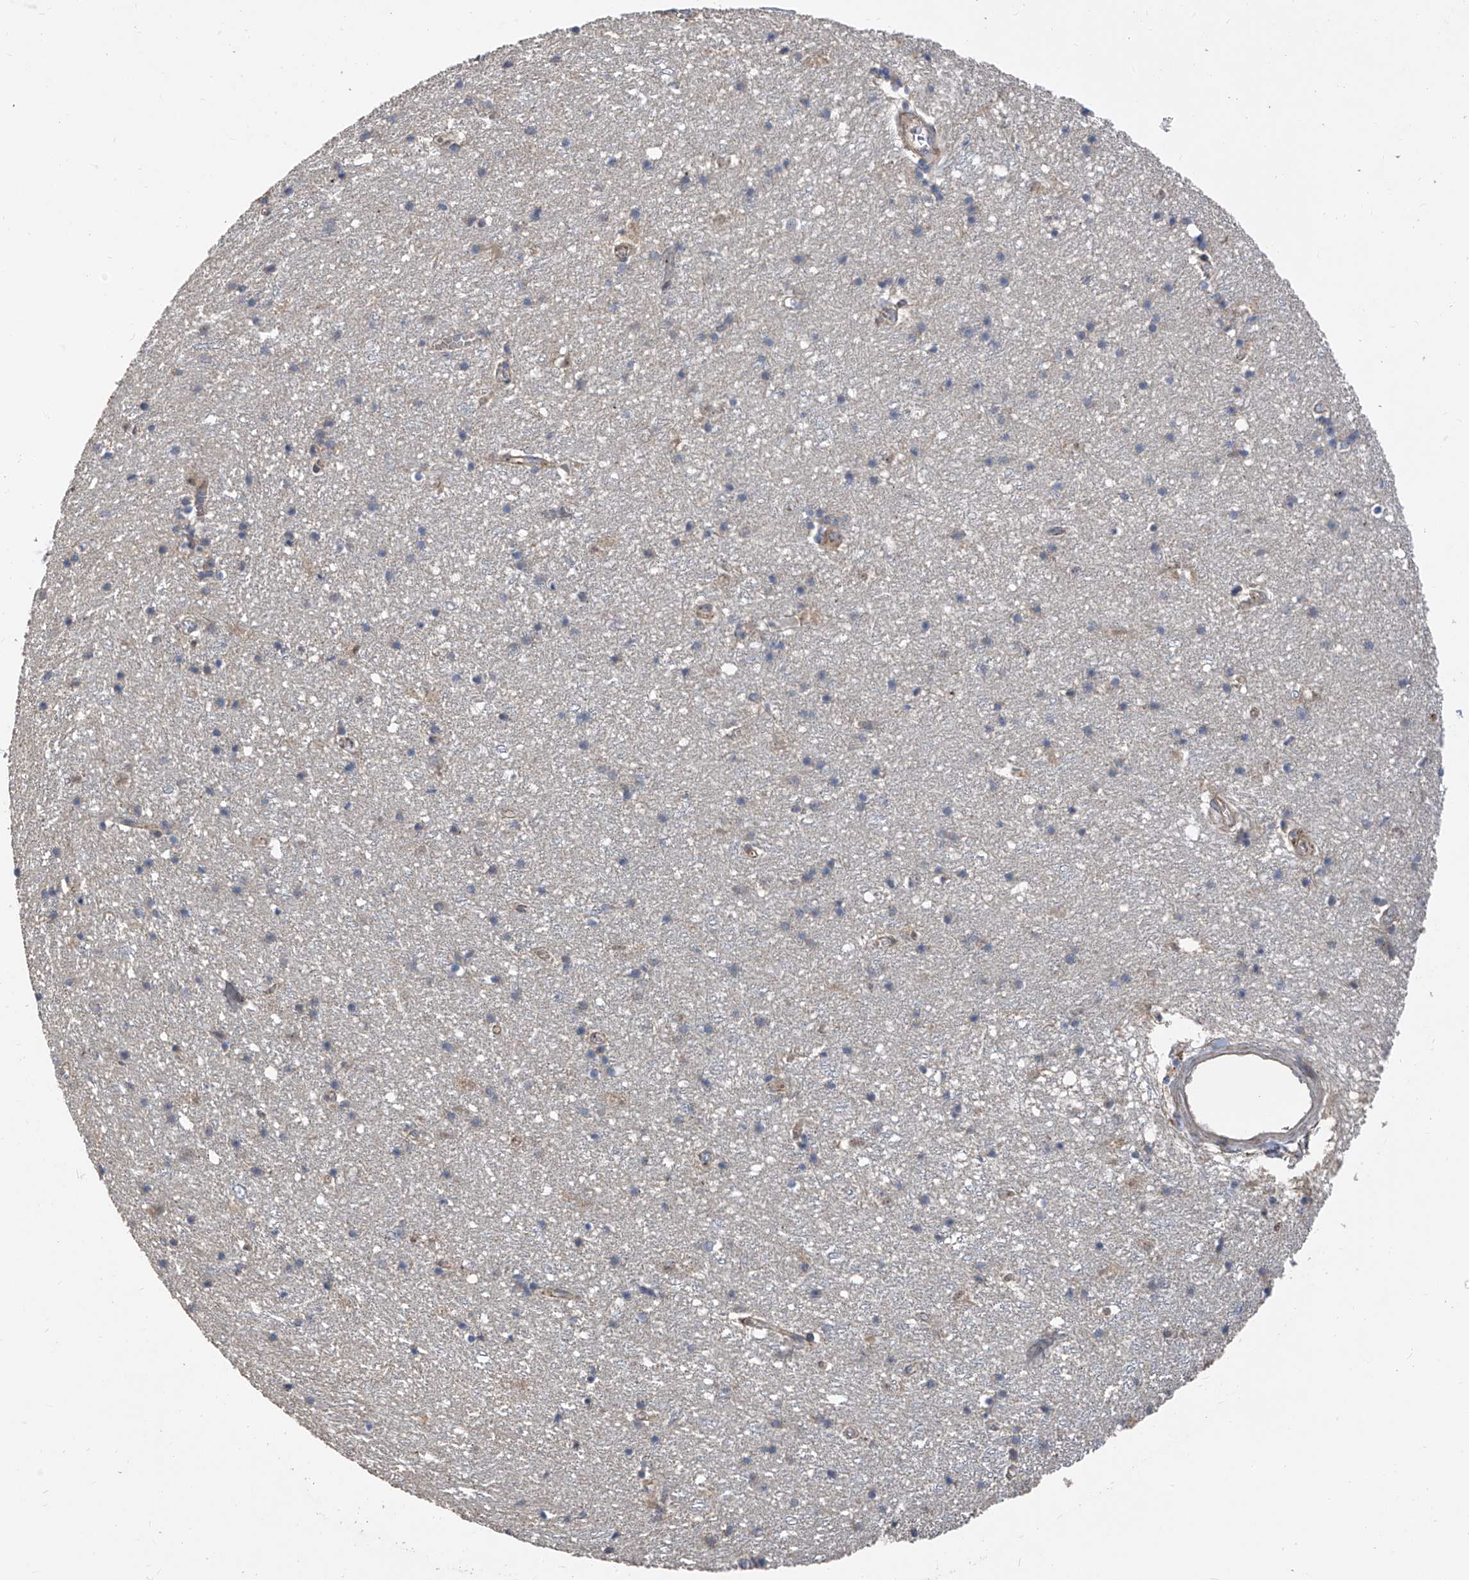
{"staining": {"intensity": "weak", "quantity": ">75%", "location": "cytoplasmic/membranous"}, "tissue": "cerebral cortex", "cell_type": "Endothelial cells", "image_type": "normal", "snomed": [{"axis": "morphology", "description": "Normal tissue, NOS"}, {"axis": "topography", "description": "Cerebral cortex"}], "caption": "Immunohistochemistry (DAB) staining of unremarkable cerebral cortex exhibits weak cytoplasmic/membranous protein staining in about >75% of endothelial cells. Immunohistochemistry stains the protein of interest in brown and the nuclei are stained blue.", "gene": "PTK2", "patient": {"sex": "female", "age": 64}}